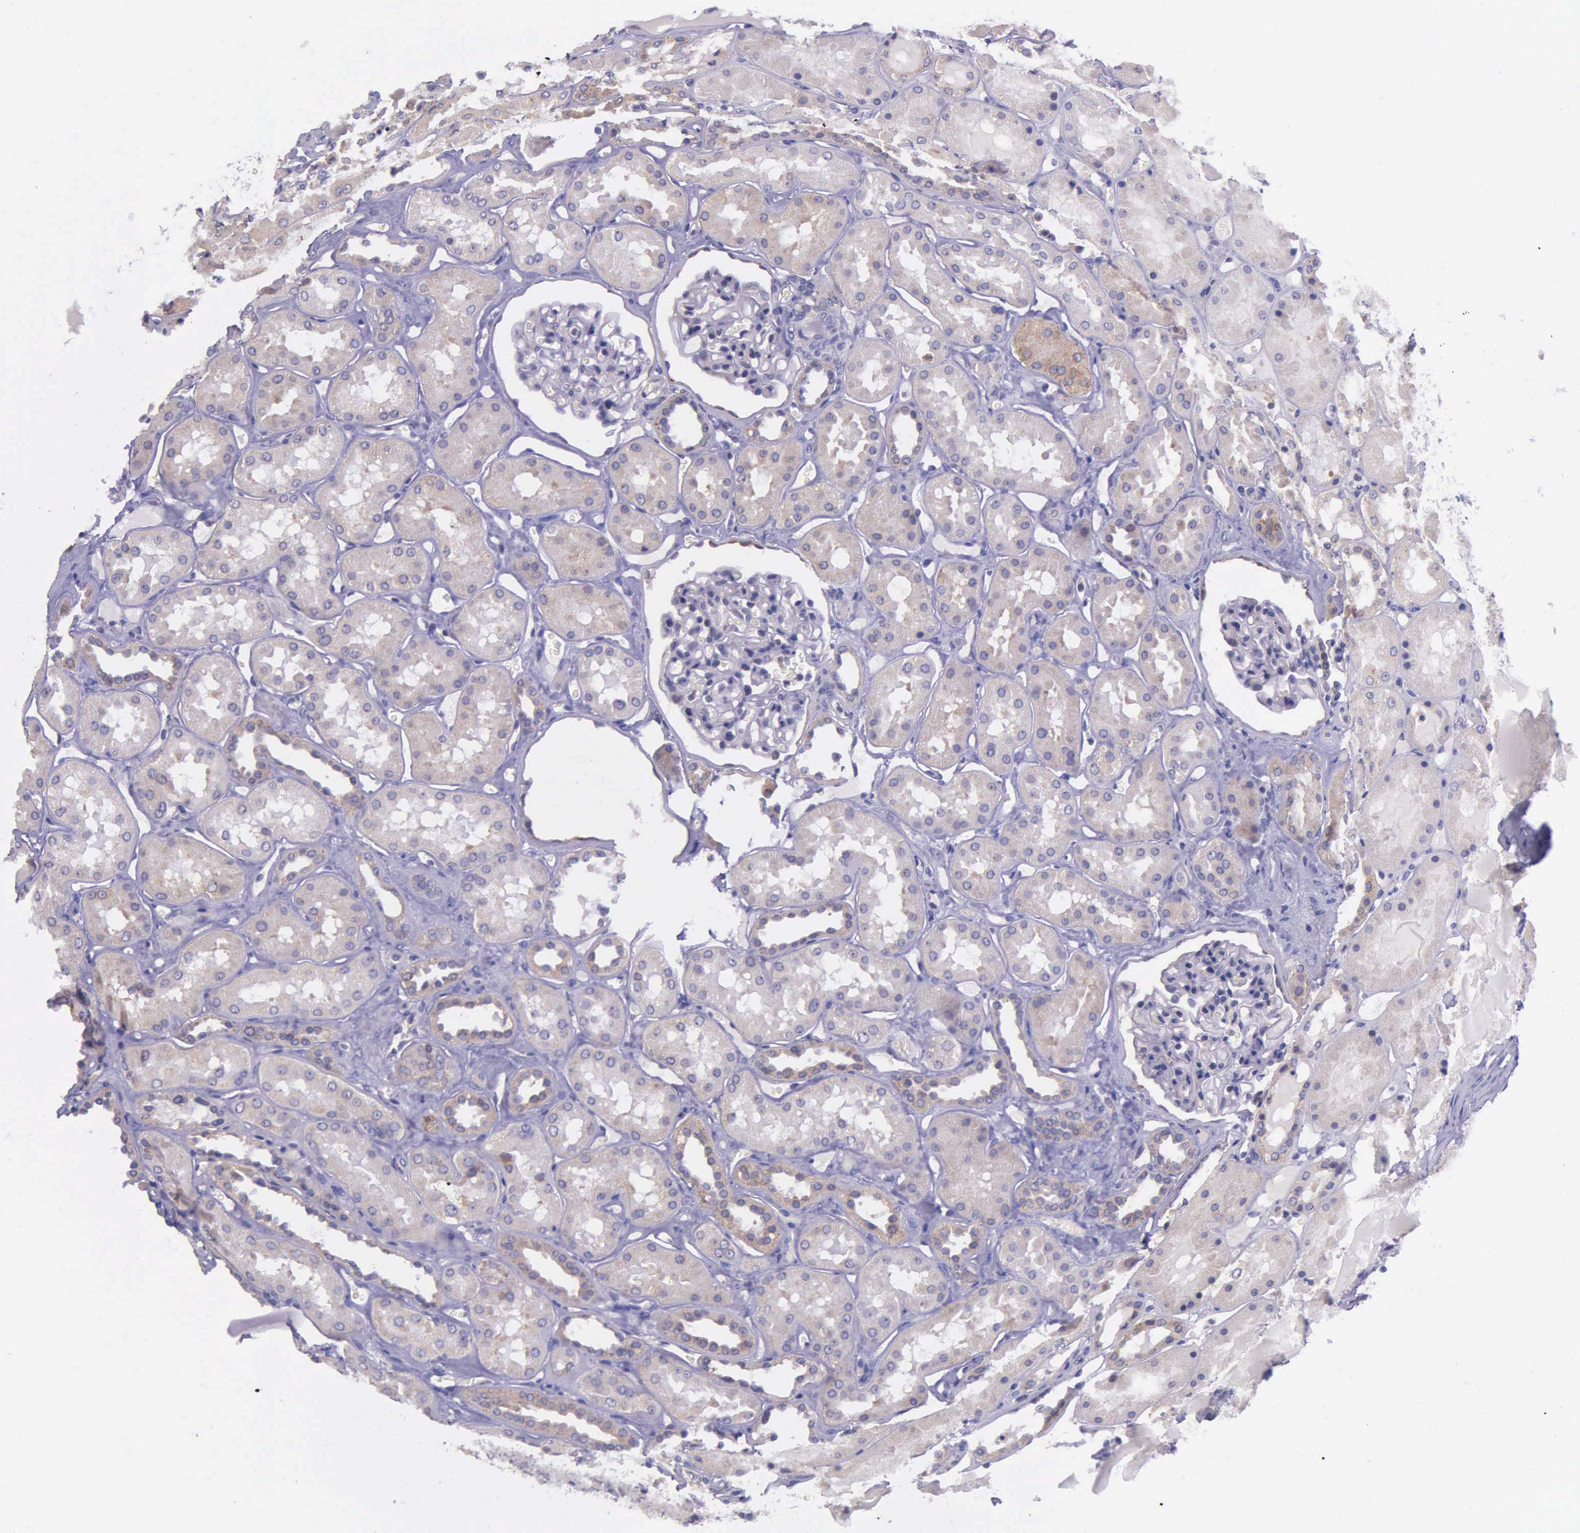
{"staining": {"intensity": "negative", "quantity": "none", "location": "none"}, "tissue": "kidney", "cell_type": "Cells in glomeruli", "image_type": "normal", "snomed": [{"axis": "morphology", "description": "Normal tissue, NOS"}, {"axis": "topography", "description": "Kidney"}, {"axis": "topography", "description": "Urinary bladder"}], "caption": "Immunohistochemistry photomicrograph of benign kidney: kidney stained with DAB shows no significant protein positivity in cells in glomeruli. (Immunohistochemistry, brightfield microscopy, high magnification).", "gene": "NSDHL", "patient": {"sex": "male", "age": 64}}